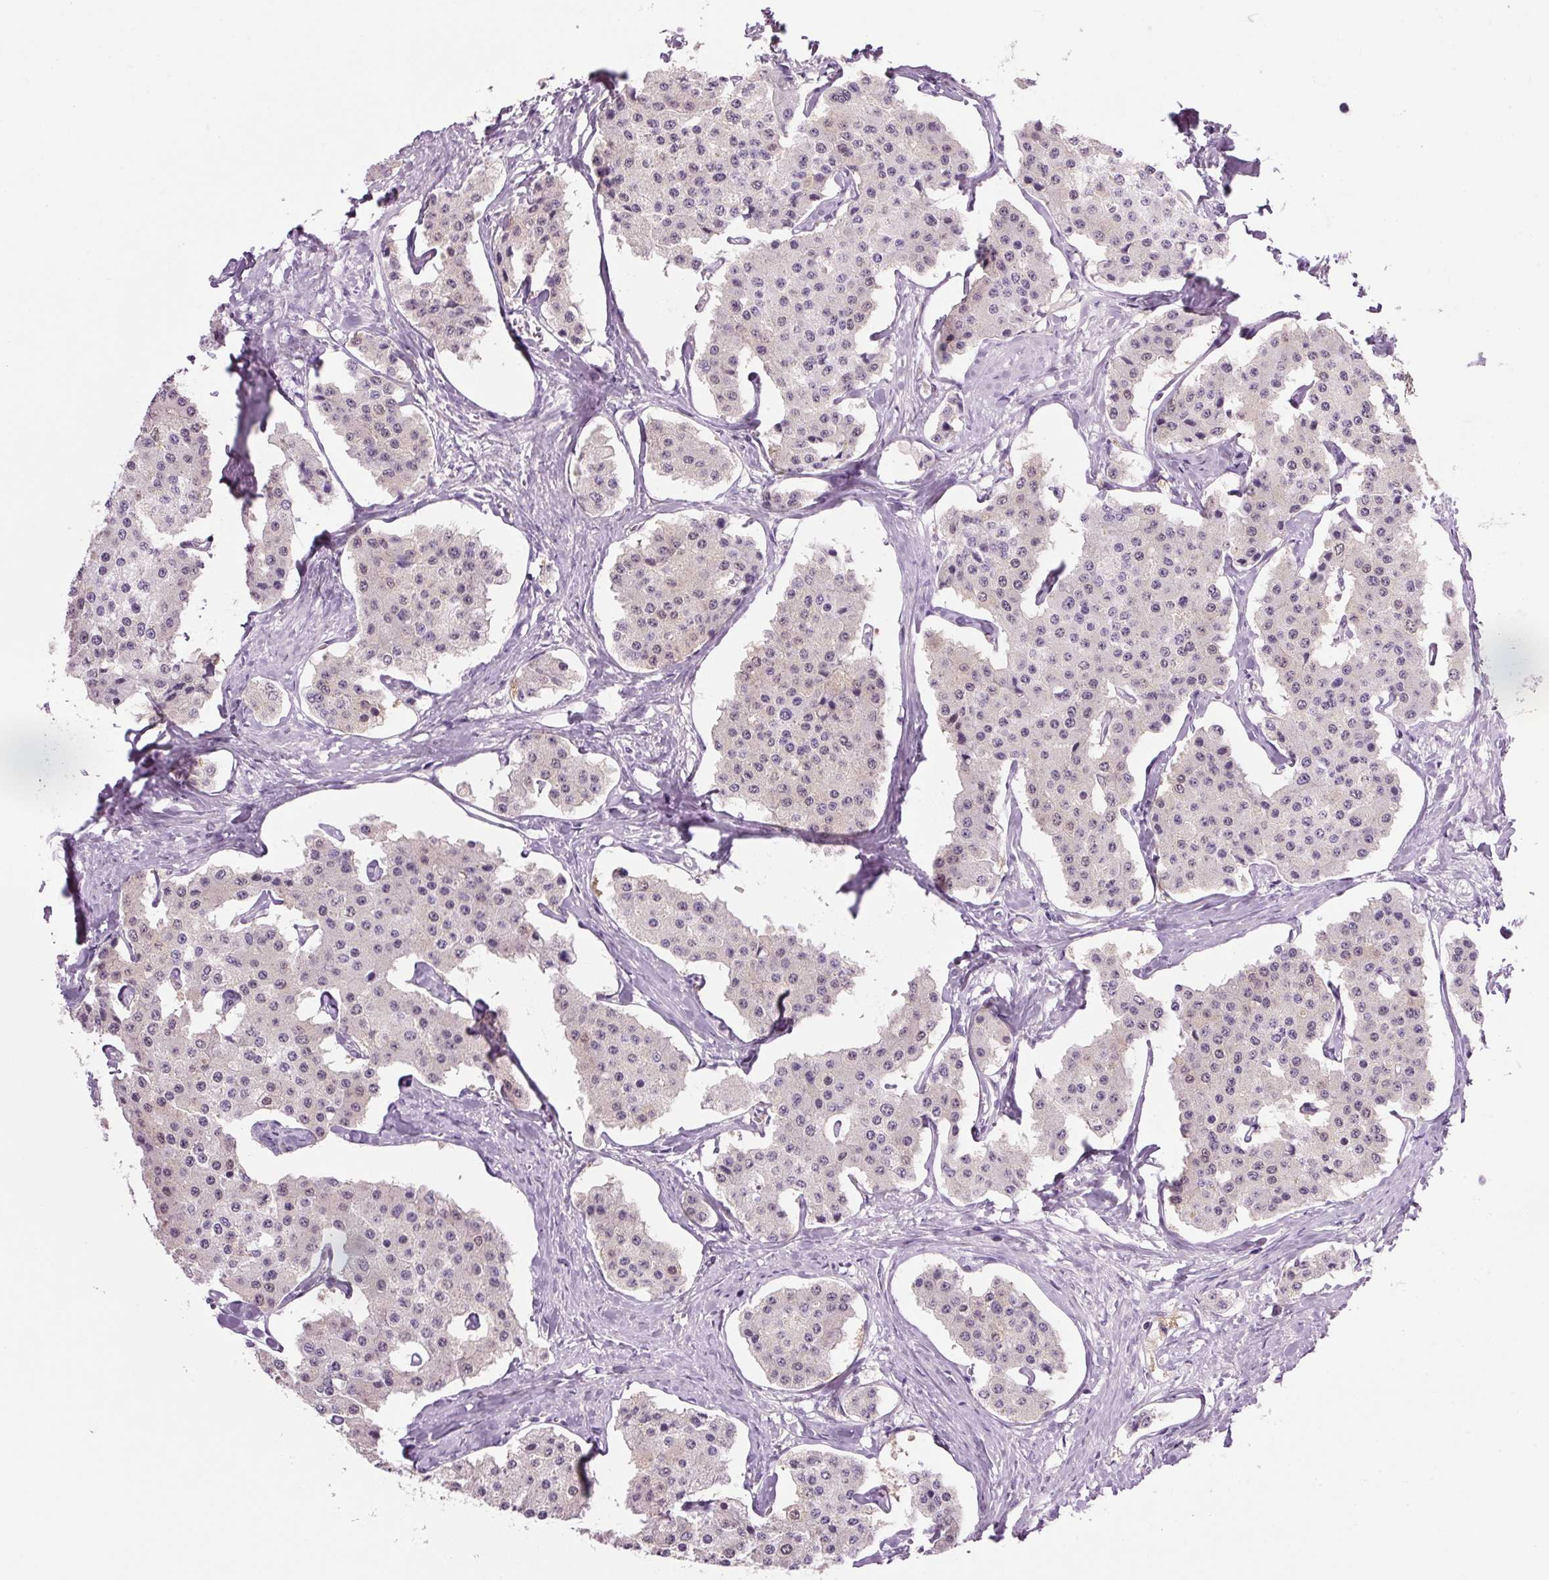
{"staining": {"intensity": "weak", "quantity": "25%-75%", "location": "cytoplasmic/membranous,nuclear"}, "tissue": "carcinoid", "cell_type": "Tumor cells", "image_type": "cancer", "snomed": [{"axis": "morphology", "description": "Carcinoid, malignant, NOS"}, {"axis": "topography", "description": "Small intestine"}], "caption": "Carcinoid (malignant) stained with a brown dye displays weak cytoplasmic/membranous and nuclear positive positivity in approximately 25%-75% of tumor cells.", "gene": "PPP1R1A", "patient": {"sex": "female", "age": 65}}